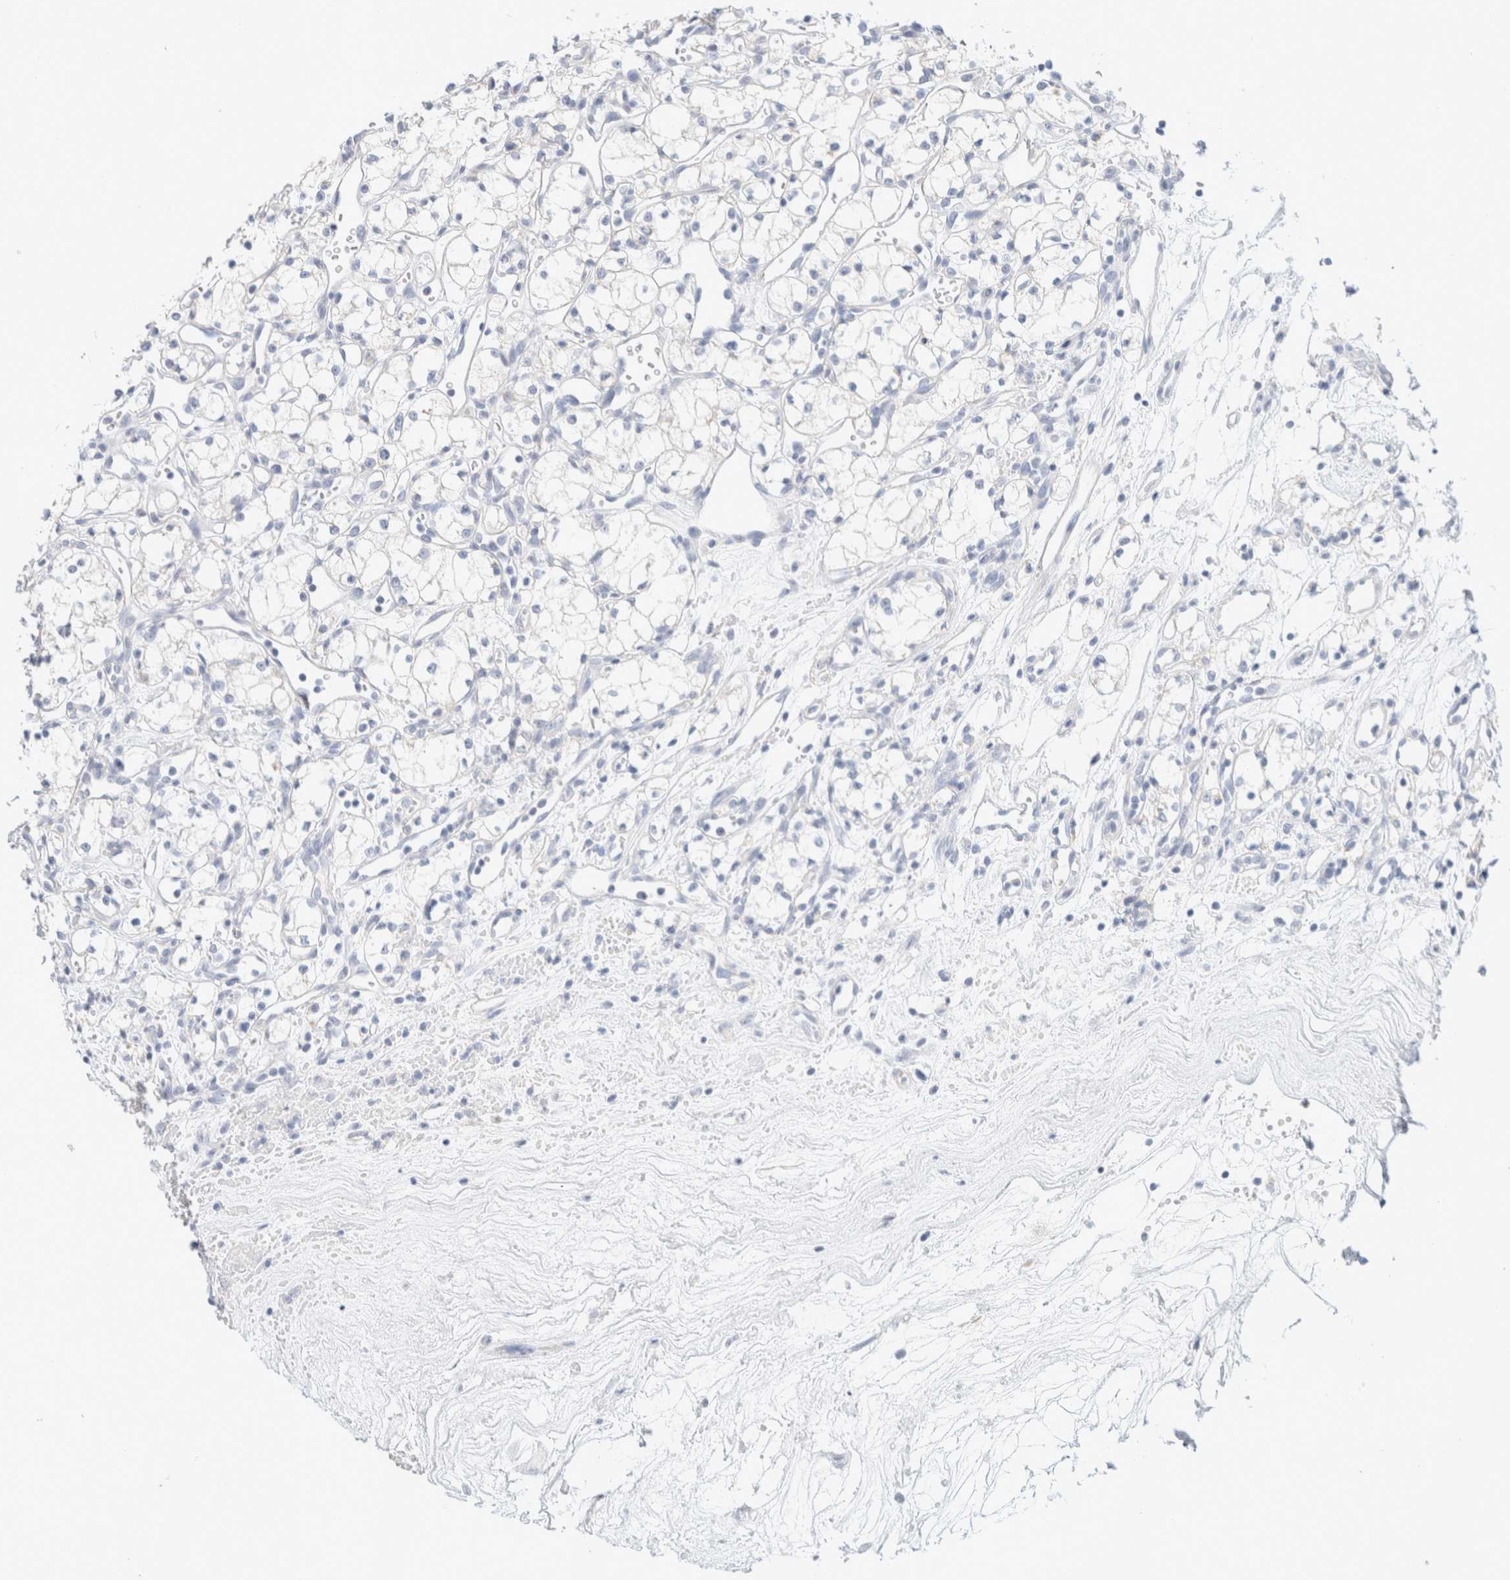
{"staining": {"intensity": "negative", "quantity": "none", "location": "none"}, "tissue": "renal cancer", "cell_type": "Tumor cells", "image_type": "cancer", "snomed": [{"axis": "morphology", "description": "Adenocarcinoma, NOS"}, {"axis": "topography", "description": "Kidney"}], "caption": "Immunohistochemistry of renal cancer reveals no staining in tumor cells. (DAB (3,3'-diaminobenzidine) immunohistochemistry, high magnification).", "gene": "HEXD", "patient": {"sex": "male", "age": 59}}